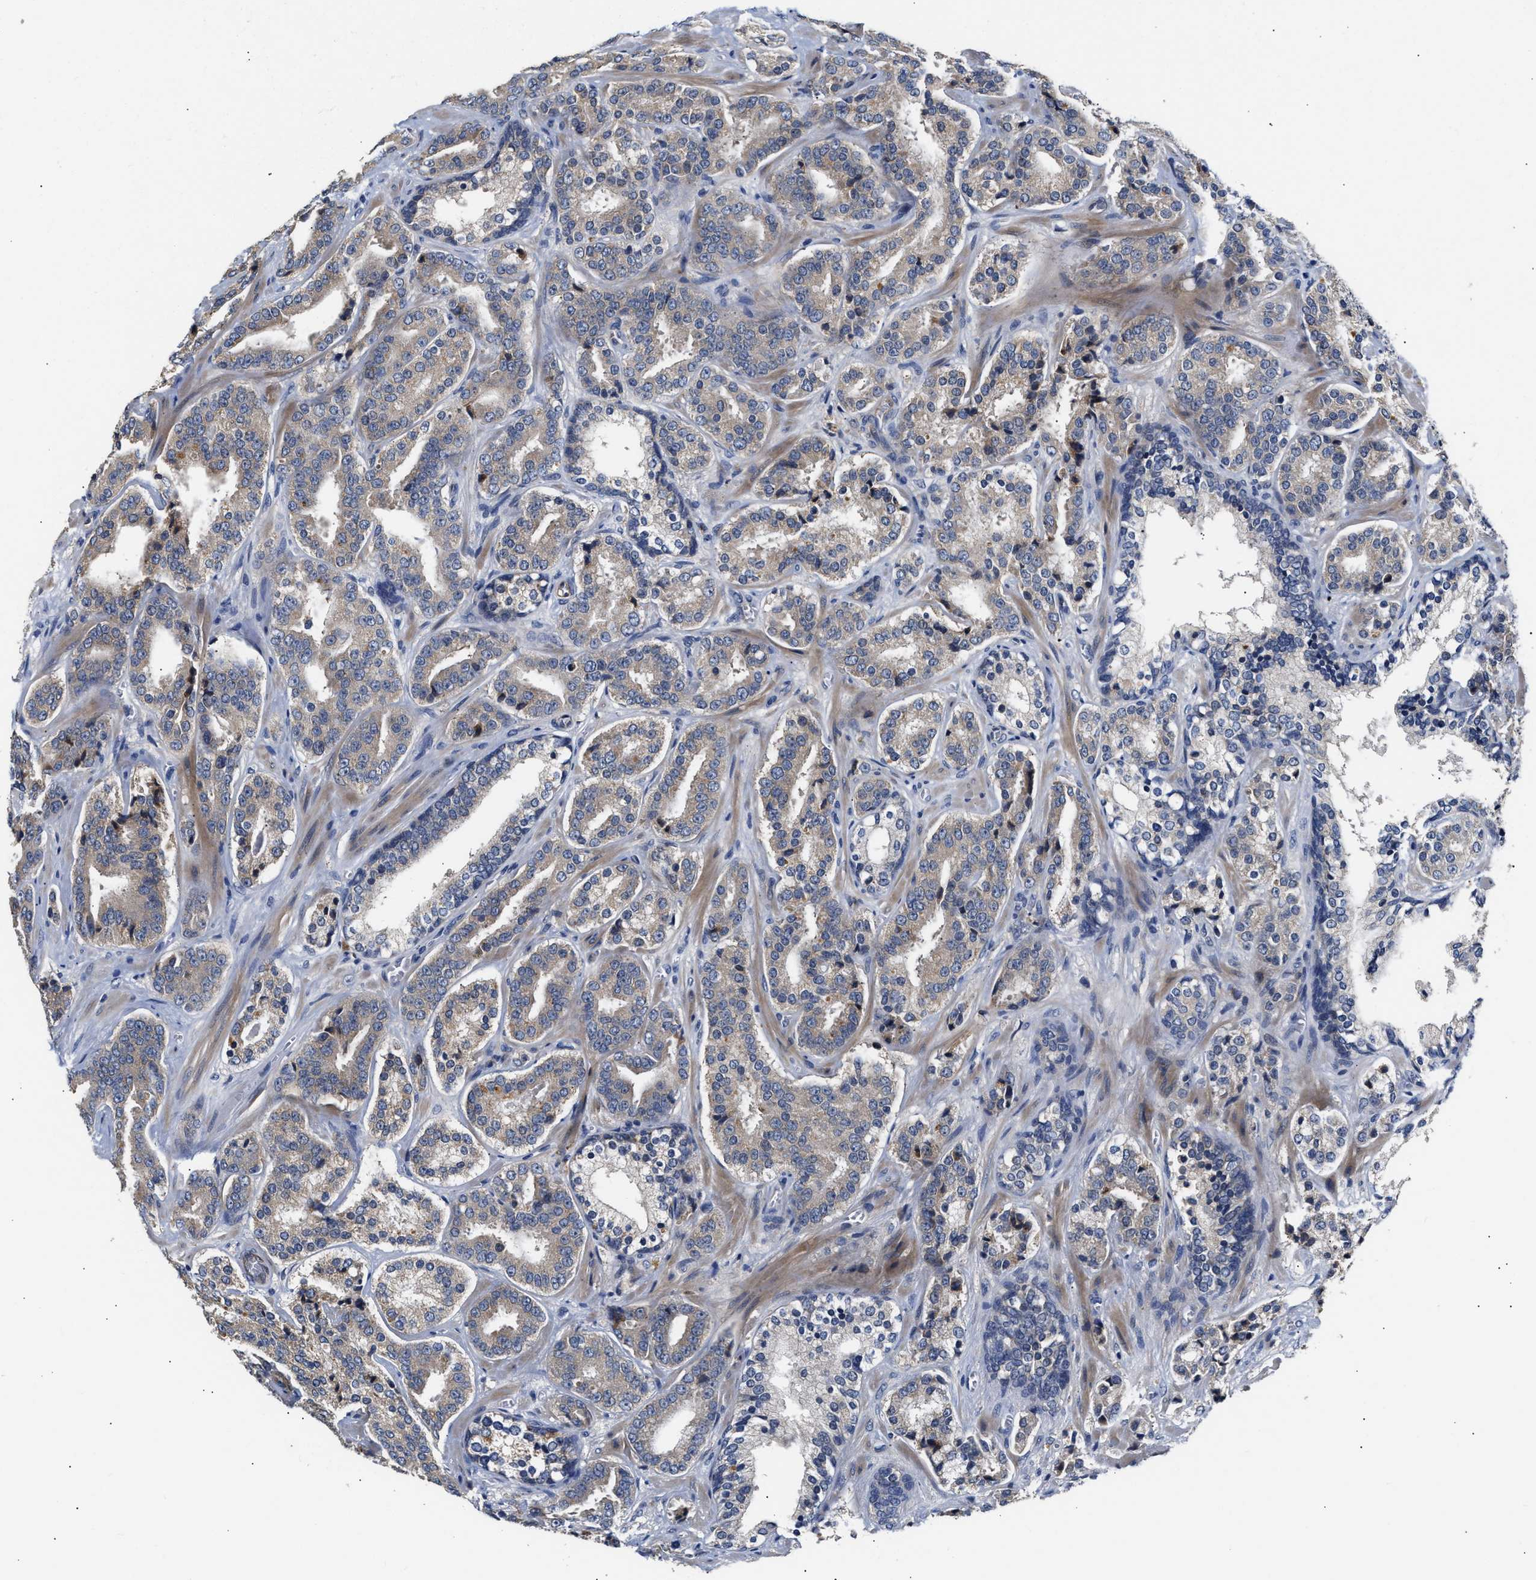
{"staining": {"intensity": "weak", "quantity": "25%-75%", "location": "cytoplasmic/membranous"}, "tissue": "prostate cancer", "cell_type": "Tumor cells", "image_type": "cancer", "snomed": [{"axis": "morphology", "description": "Adenocarcinoma, High grade"}, {"axis": "topography", "description": "Prostate"}], "caption": "About 25%-75% of tumor cells in prostate cancer exhibit weak cytoplasmic/membranous protein expression as visualized by brown immunohistochemical staining.", "gene": "KASH5", "patient": {"sex": "male", "age": 60}}